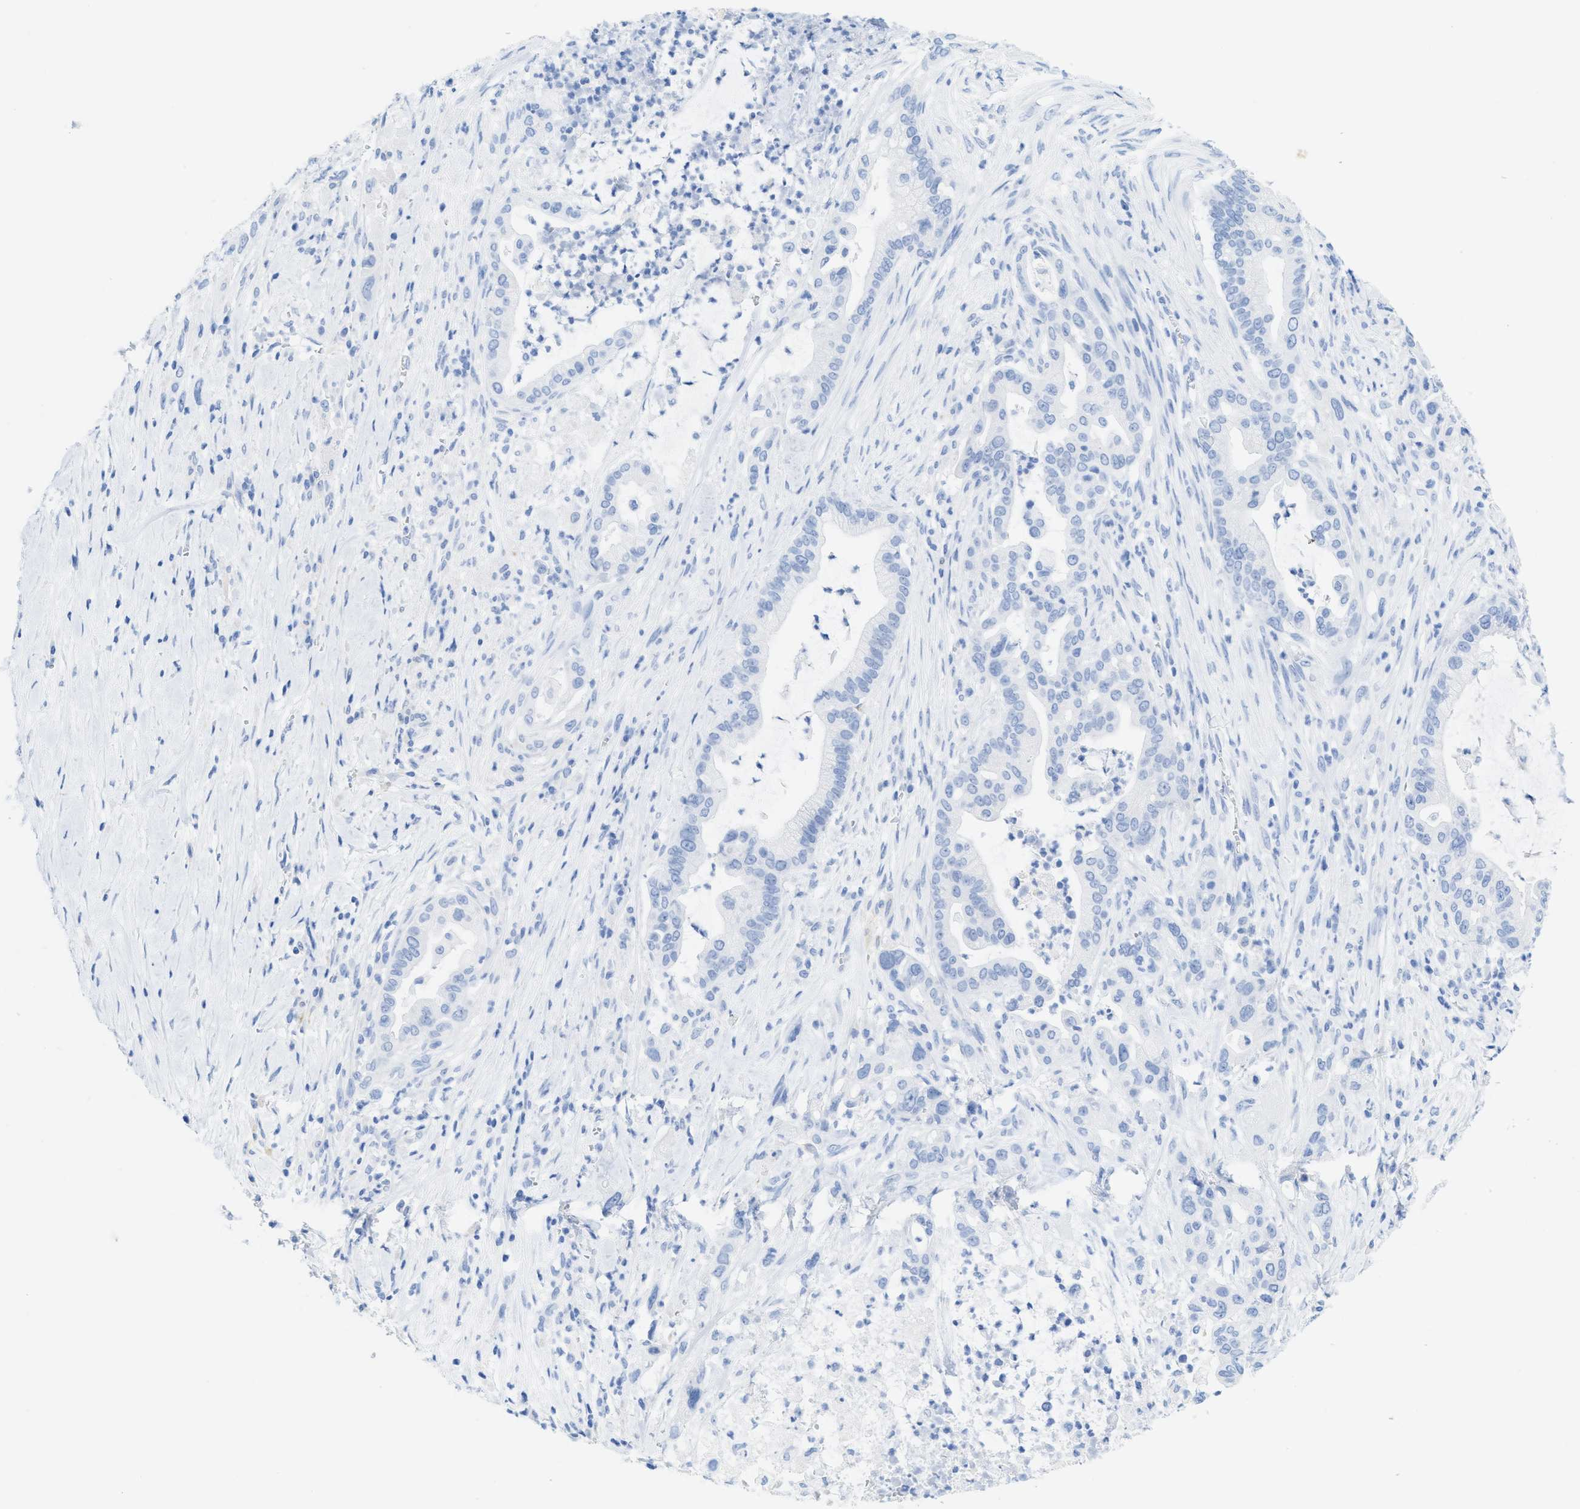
{"staining": {"intensity": "negative", "quantity": "none", "location": "none"}, "tissue": "pancreatic cancer", "cell_type": "Tumor cells", "image_type": "cancer", "snomed": [{"axis": "morphology", "description": "Adenocarcinoma, NOS"}, {"axis": "topography", "description": "Pancreas"}], "caption": "Tumor cells are negative for protein expression in human pancreatic cancer.", "gene": "ANKFN1", "patient": {"sex": "male", "age": 69}}